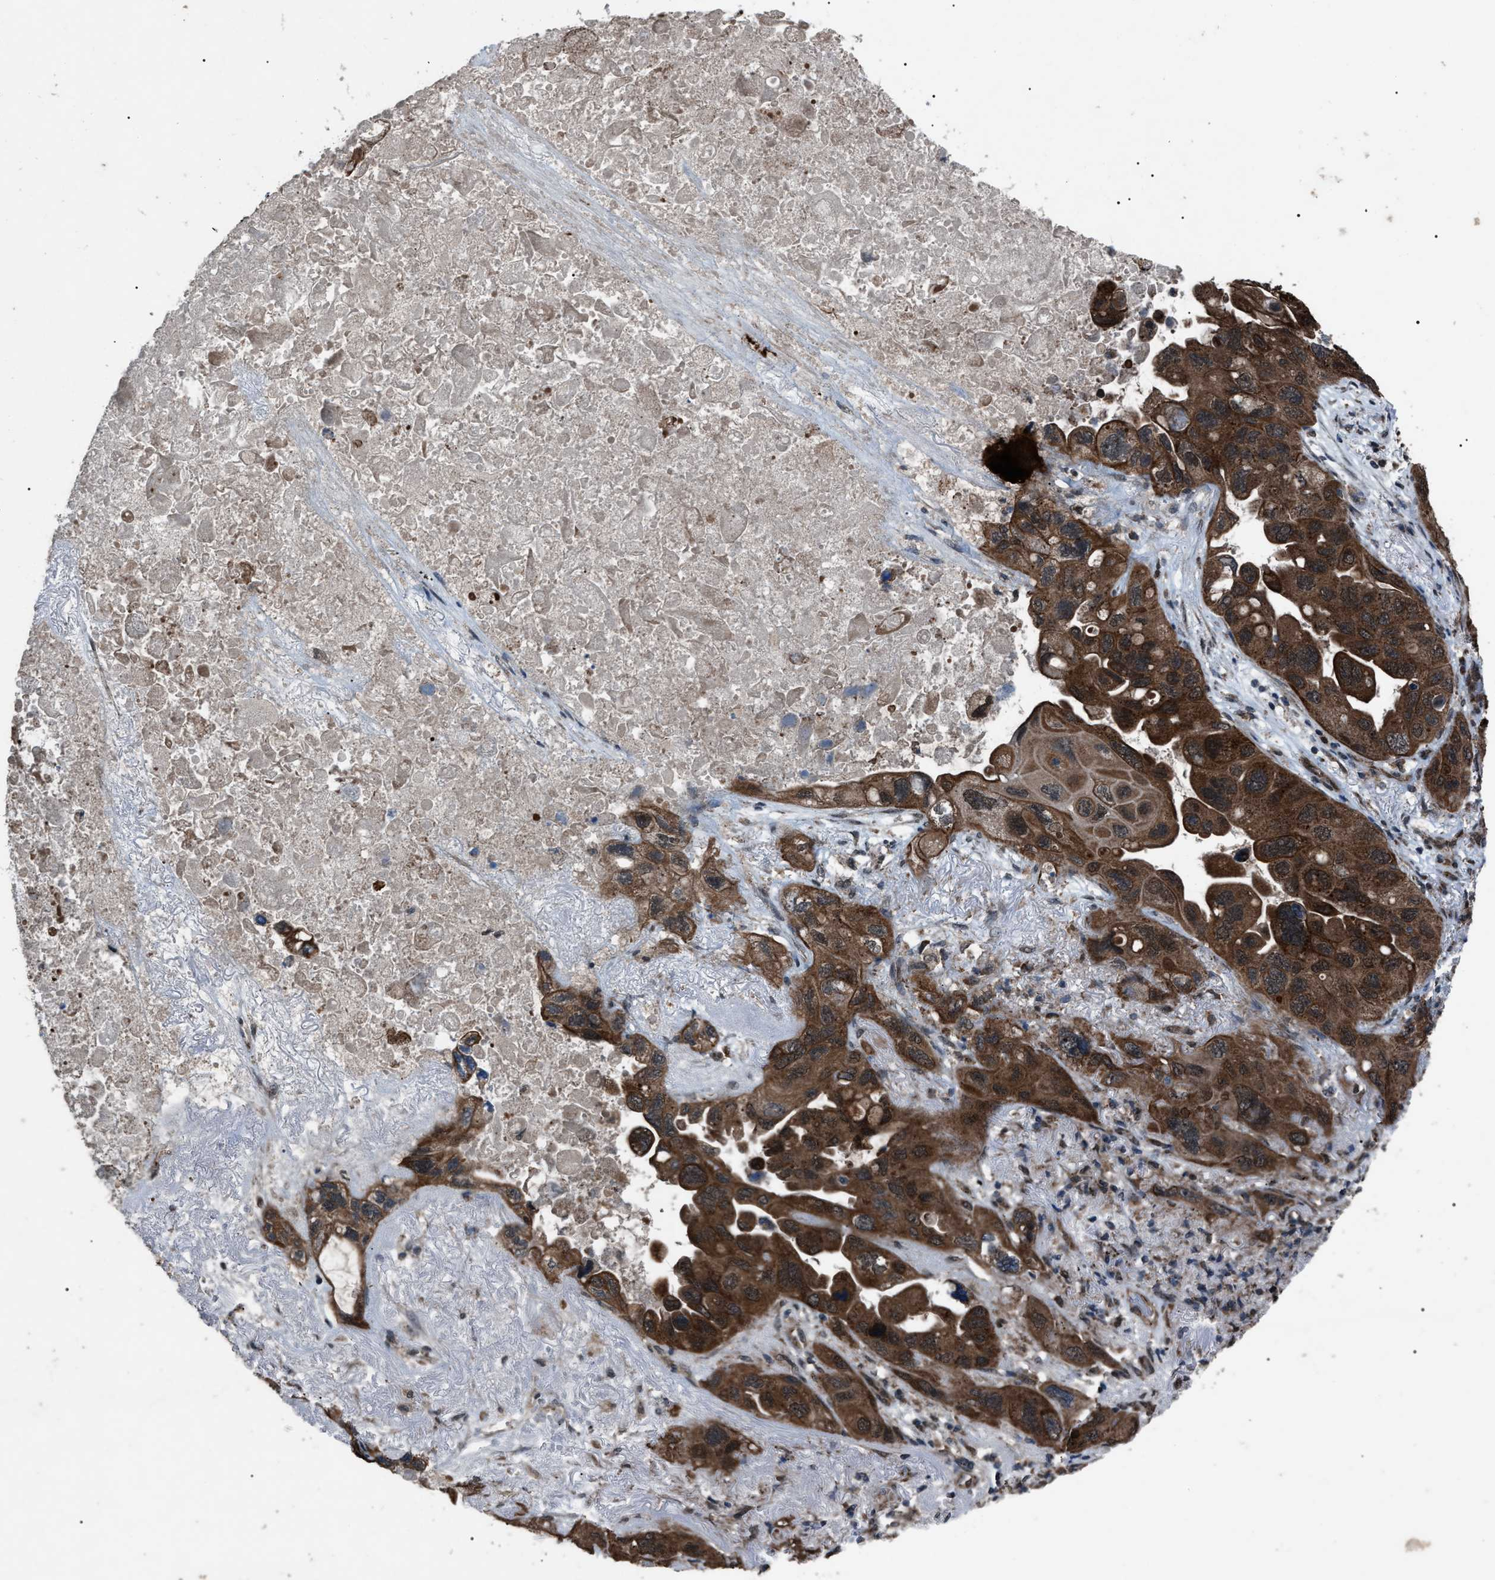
{"staining": {"intensity": "strong", "quantity": ">75%", "location": "cytoplasmic/membranous"}, "tissue": "lung cancer", "cell_type": "Tumor cells", "image_type": "cancer", "snomed": [{"axis": "morphology", "description": "Squamous cell carcinoma, NOS"}, {"axis": "topography", "description": "Lung"}], "caption": "DAB (3,3'-diaminobenzidine) immunohistochemical staining of lung cancer demonstrates strong cytoplasmic/membranous protein positivity in approximately >75% of tumor cells. Nuclei are stained in blue.", "gene": "ZFAND2A", "patient": {"sex": "female", "age": 73}}